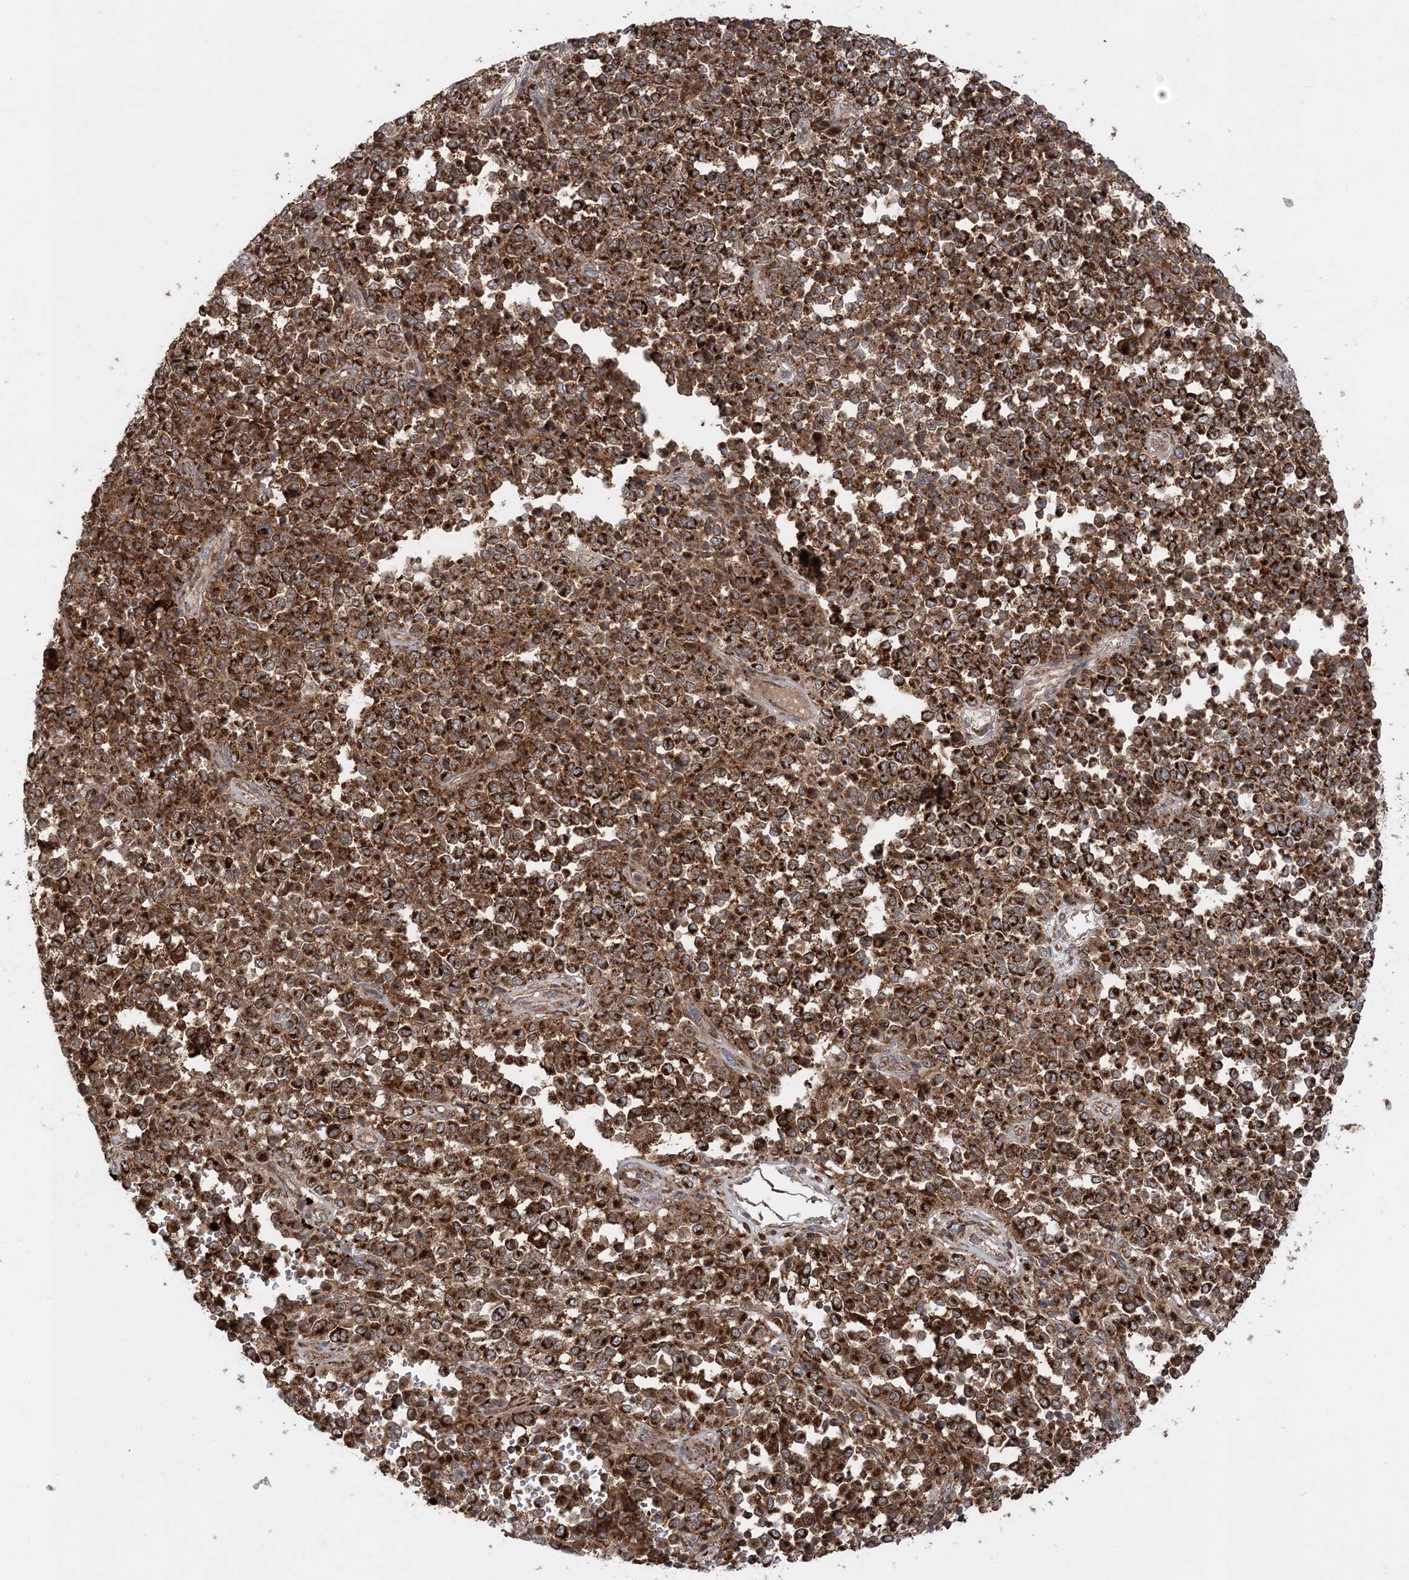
{"staining": {"intensity": "strong", "quantity": ">75%", "location": "cytoplasmic/membranous"}, "tissue": "melanoma", "cell_type": "Tumor cells", "image_type": "cancer", "snomed": [{"axis": "morphology", "description": "Malignant melanoma, Metastatic site"}, {"axis": "topography", "description": "Pancreas"}], "caption": "Melanoma stained with a protein marker reveals strong staining in tumor cells.", "gene": "LRPPRC", "patient": {"sex": "female", "age": 30}}